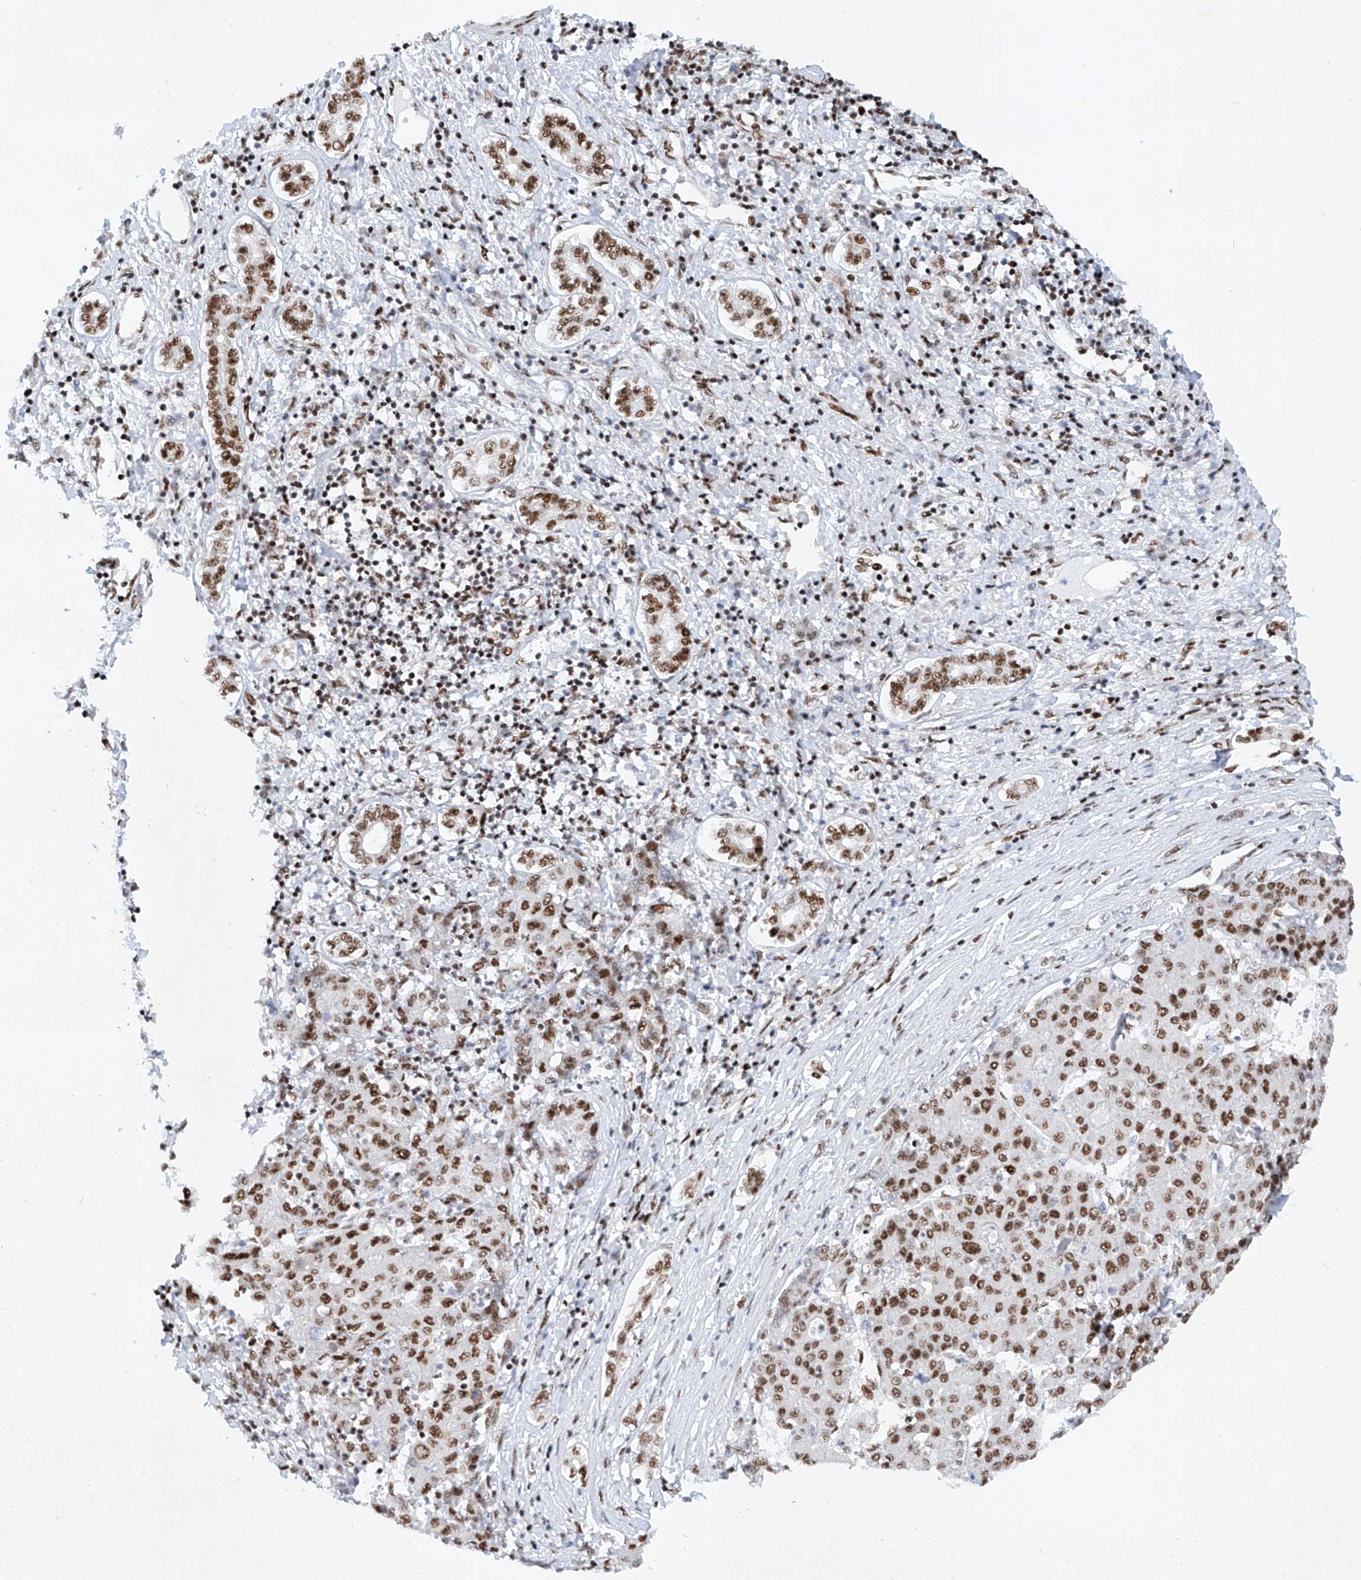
{"staining": {"intensity": "moderate", "quantity": ">75%", "location": "nuclear"}, "tissue": "liver cancer", "cell_type": "Tumor cells", "image_type": "cancer", "snomed": [{"axis": "morphology", "description": "Carcinoma, Hepatocellular, NOS"}, {"axis": "topography", "description": "Liver"}], "caption": "Liver cancer (hepatocellular carcinoma) stained for a protein (brown) shows moderate nuclear positive staining in about >75% of tumor cells.", "gene": "TAF4", "patient": {"sex": "male", "age": 65}}